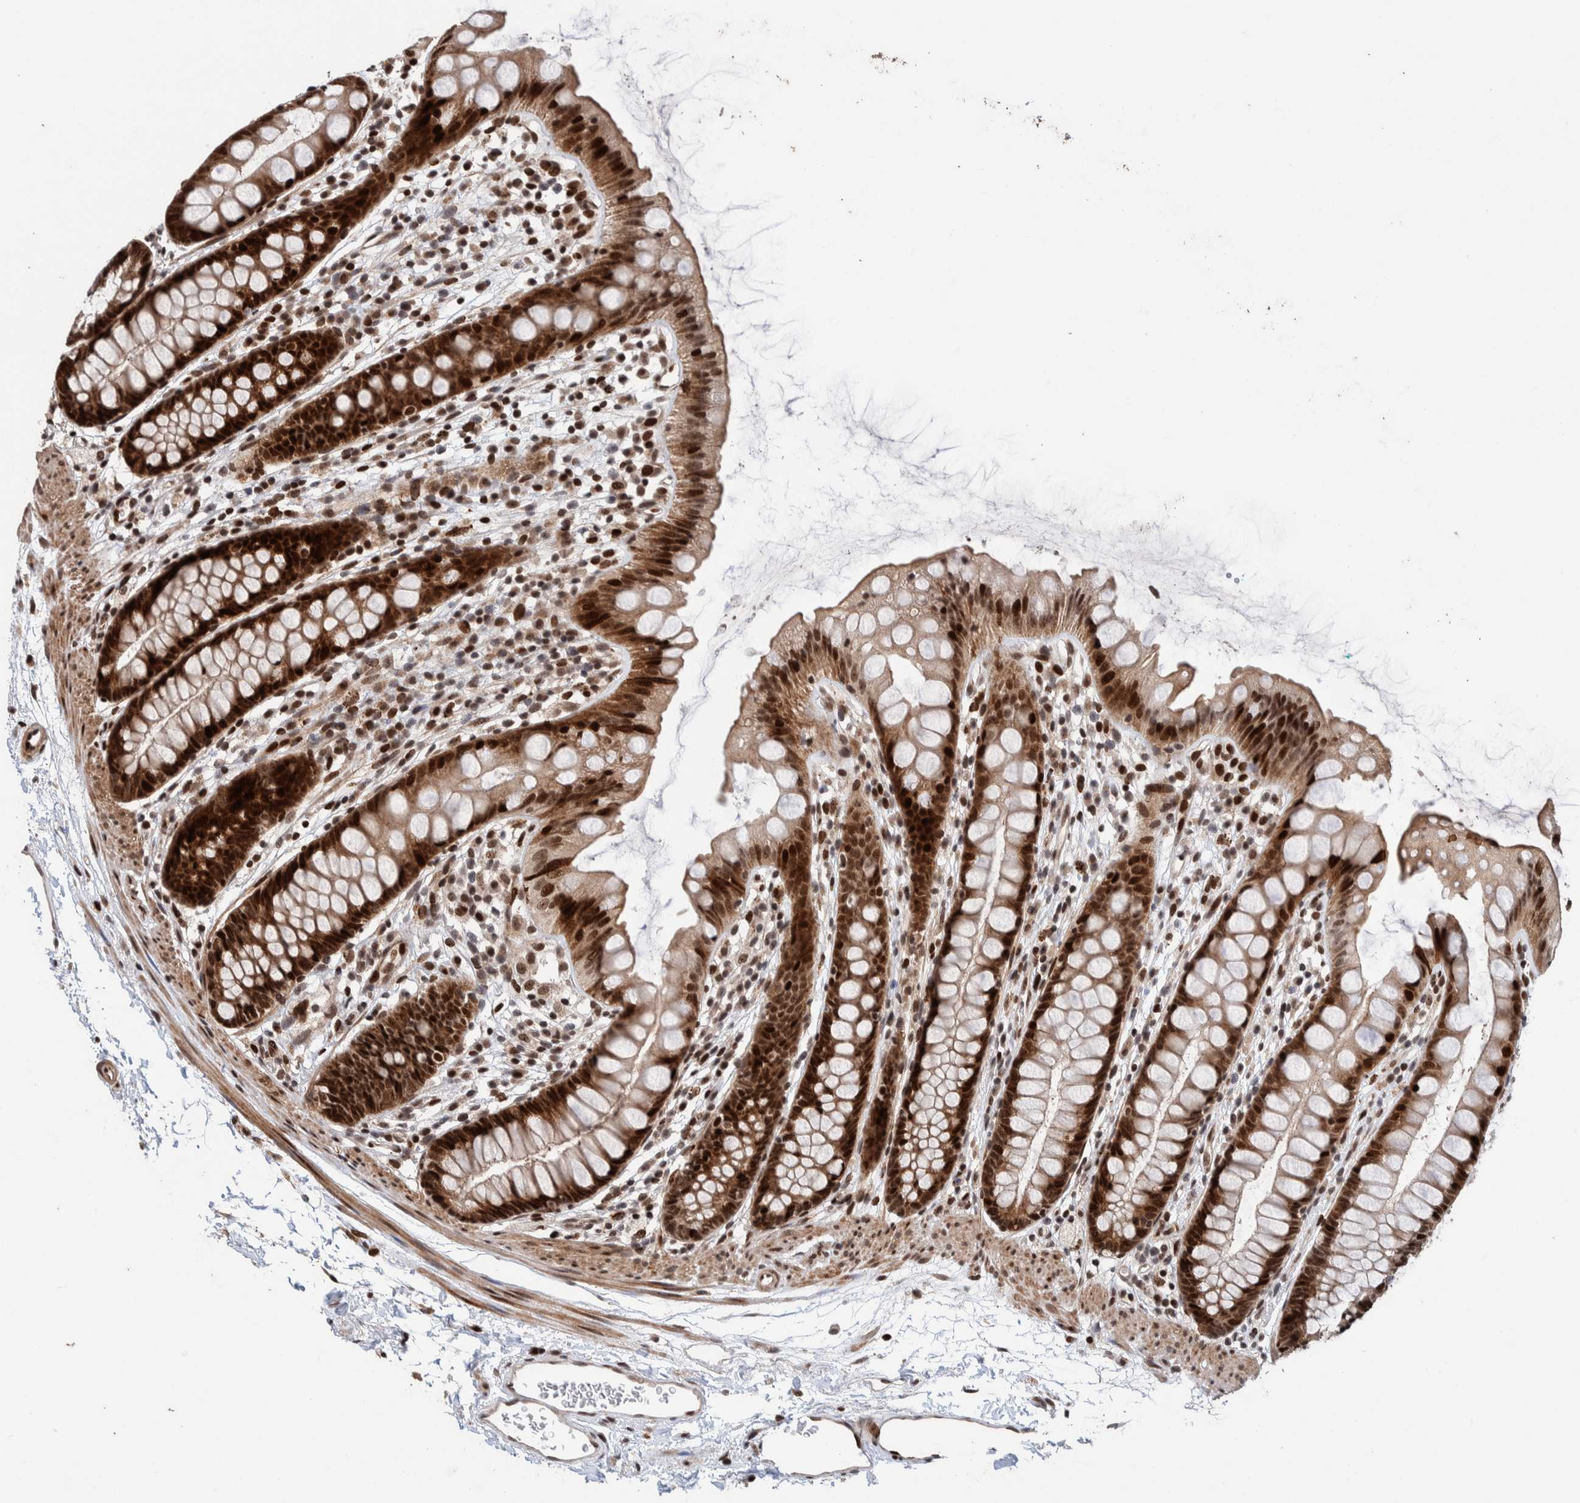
{"staining": {"intensity": "strong", "quantity": ">75%", "location": "nuclear"}, "tissue": "rectum", "cell_type": "Glandular cells", "image_type": "normal", "snomed": [{"axis": "morphology", "description": "Normal tissue, NOS"}, {"axis": "topography", "description": "Rectum"}], "caption": "Immunohistochemistry (DAB (3,3'-diaminobenzidine)) staining of benign human rectum reveals strong nuclear protein expression in about >75% of glandular cells. (DAB IHC with brightfield microscopy, high magnification).", "gene": "CHD4", "patient": {"sex": "female", "age": 65}}